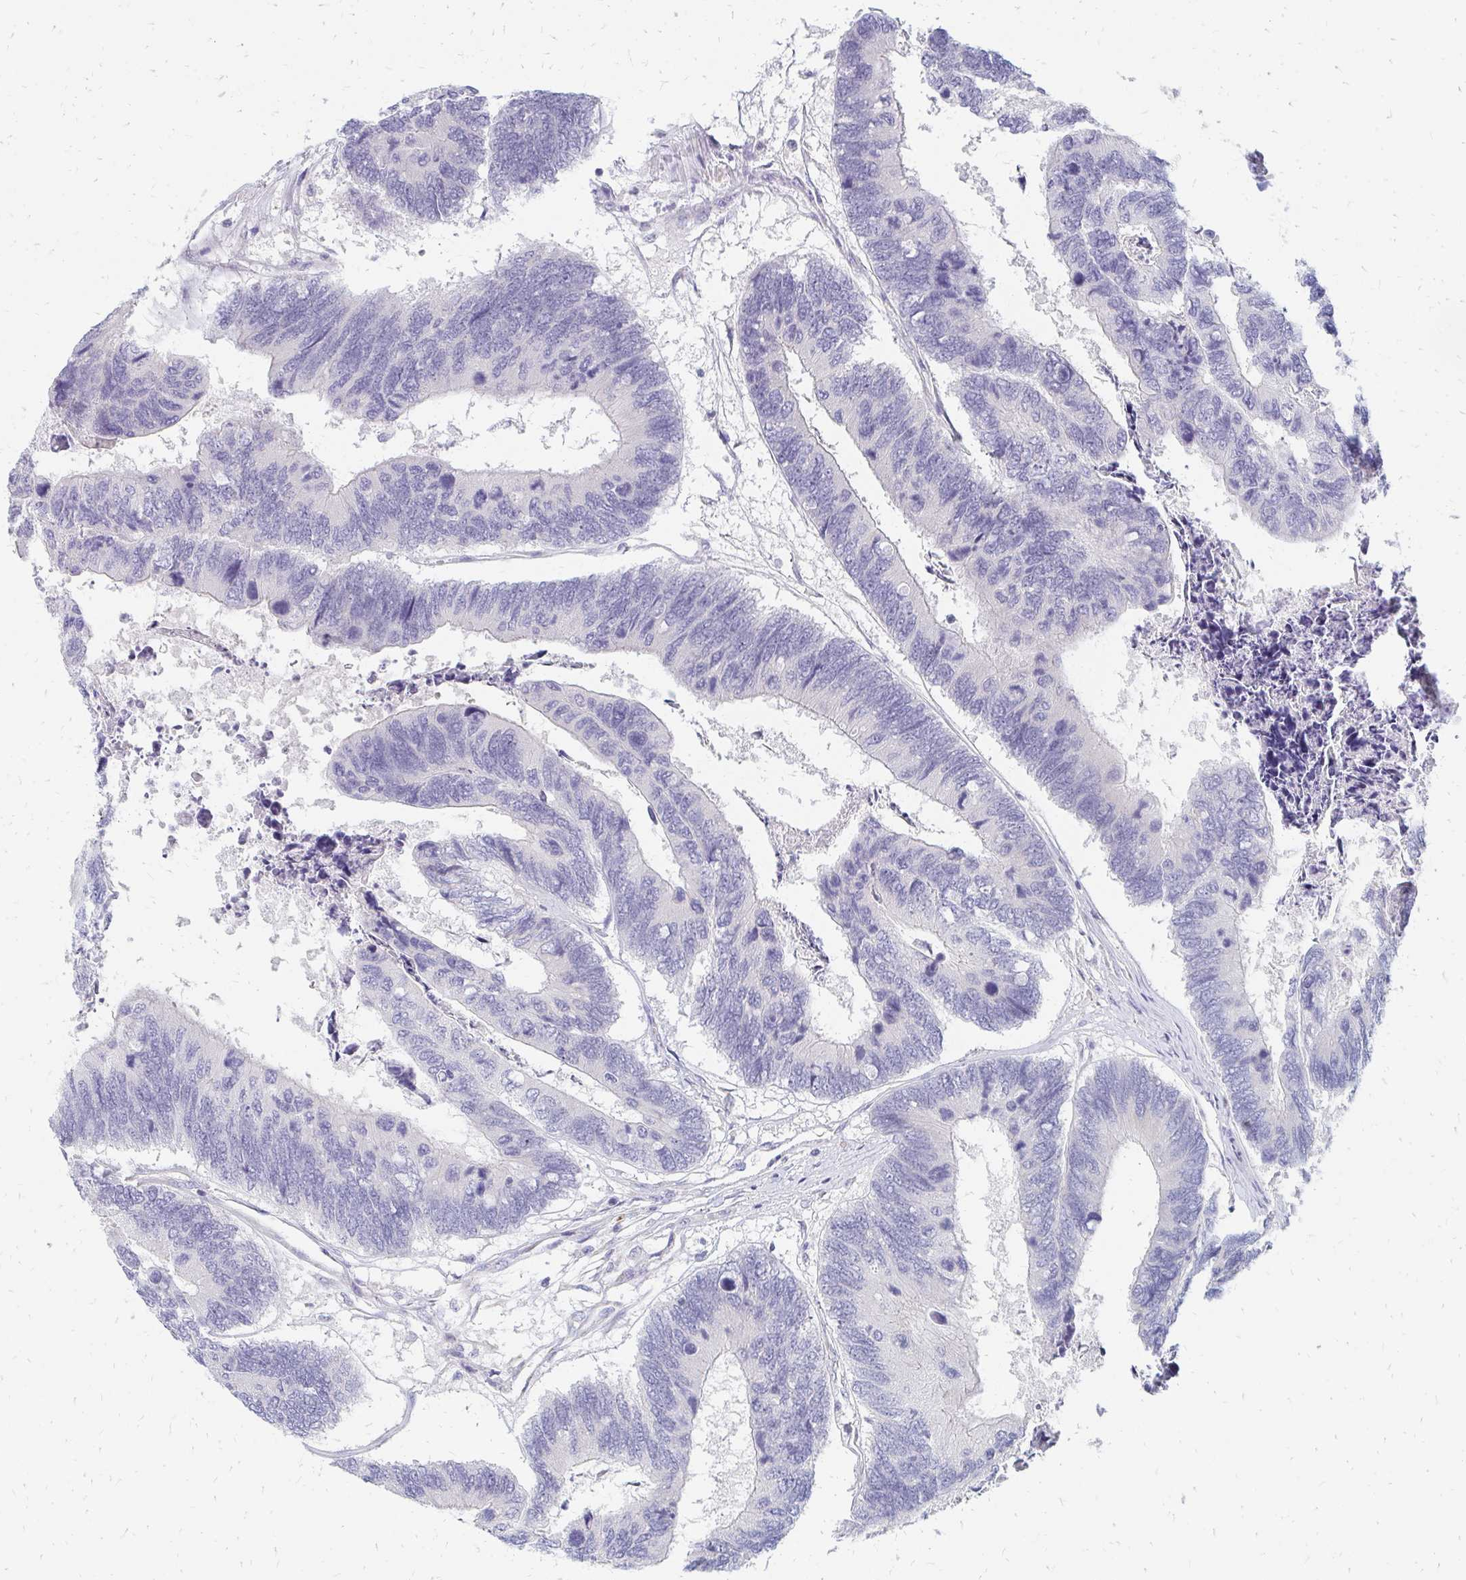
{"staining": {"intensity": "negative", "quantity": "none", "location": "none"}, "tissue": "colorectal cancer", "cell_type": "Tumor cells", "image_type": "cancer", "snomed": [{"axis": "morphology", "description": "Adenocarcinoma, NOS"}, {"axis": "topography", "description": "Colon"}], "caption": "Human colorectal cancer (adenocarcinoma) stained for a protein using immunohistochemistry (IHC) exhibits no positivity in tumor cells.", "gene": "OR10V1", "patient": {"sex": "female", "age": 67}}